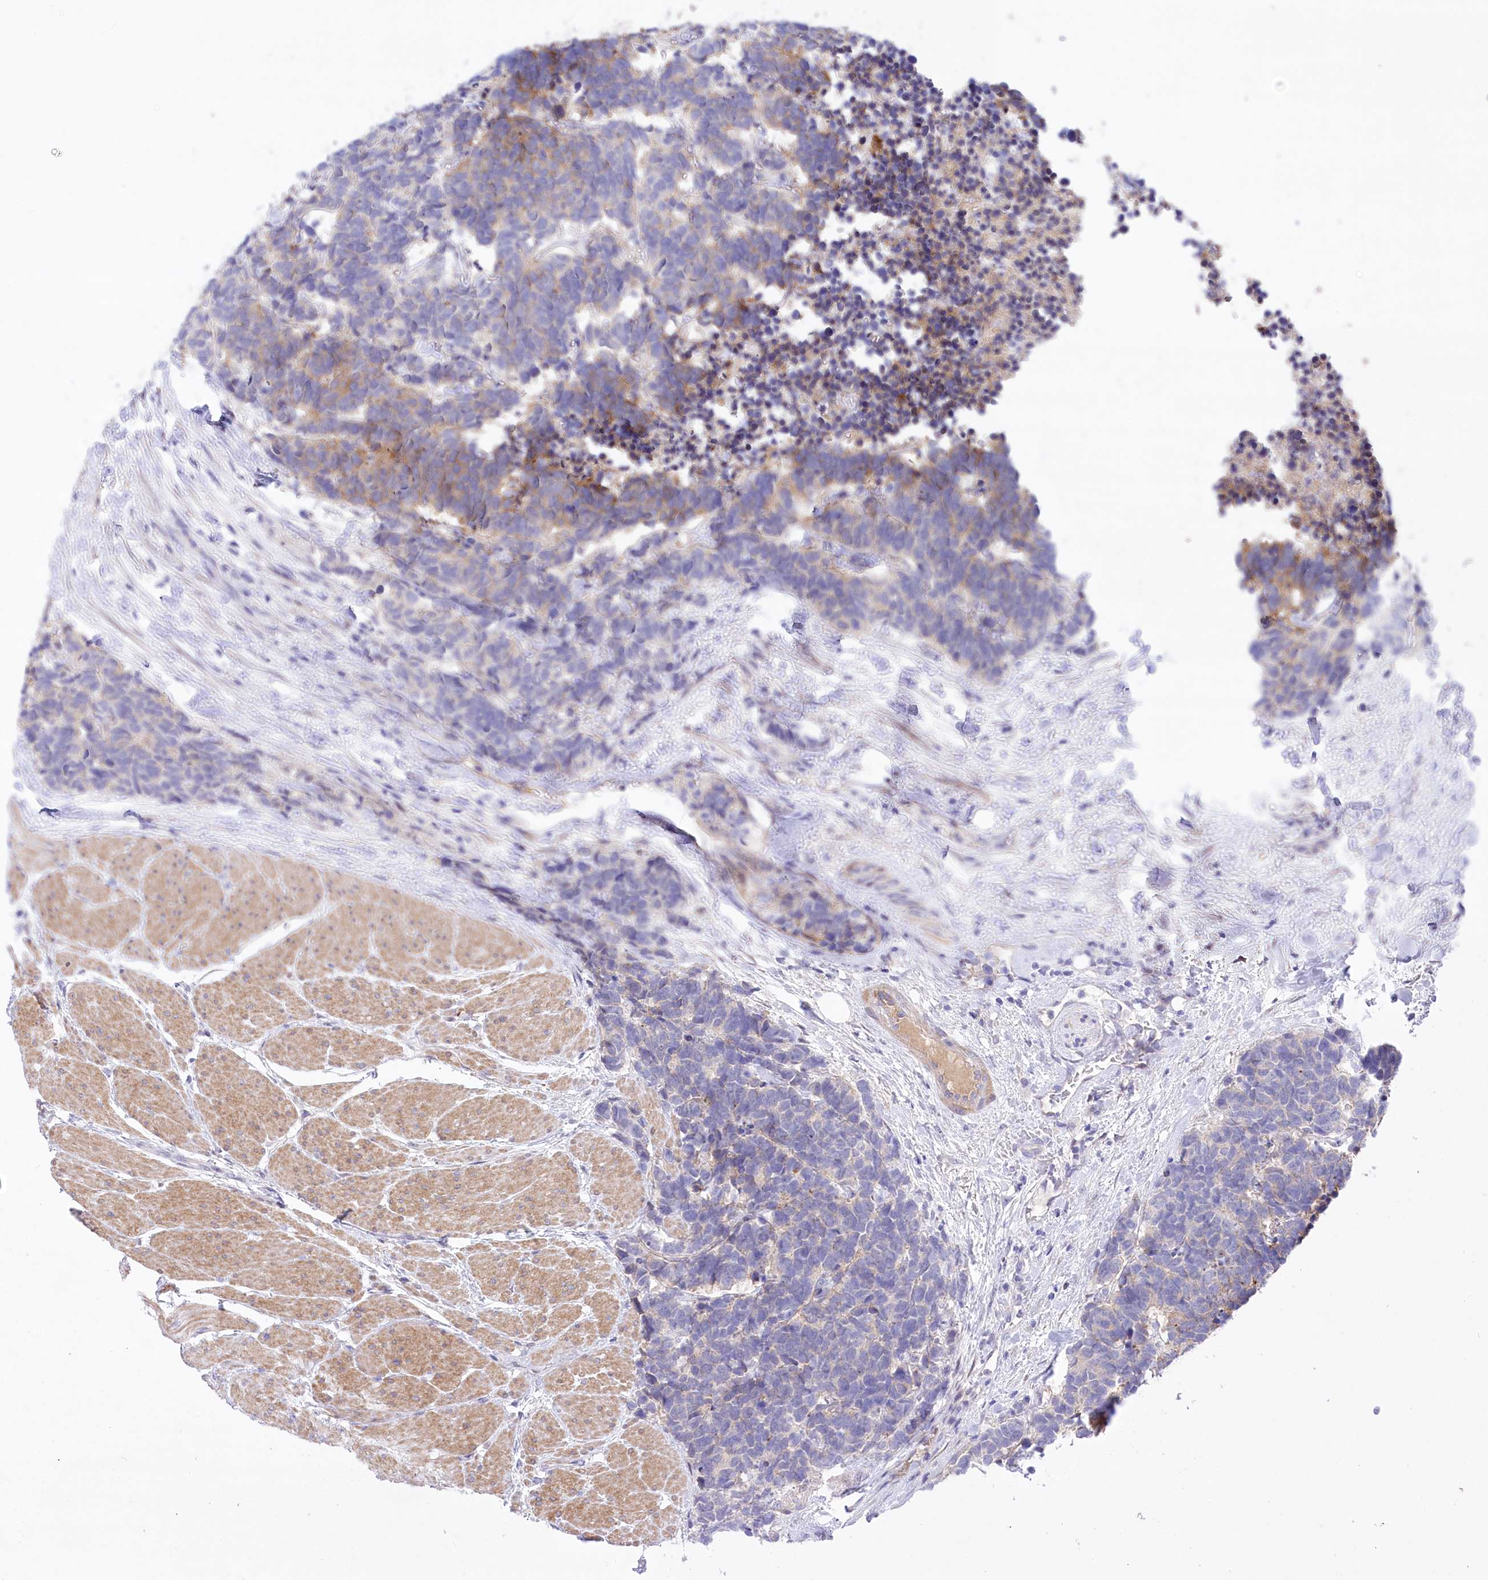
{"staining": {"intensity": "moderate", "quantity": "<25%", "location": "cytoplasmic/membranous"}, "tissue": "carcinoid", "cell_type": "Tumor cells", "image_type": "cancer", "snomed": [{"axis": "morphology", "description": "Carcinoma, NOS"}, {"axis": "morphology", "description": "Carcinoid, malignant, NOS"}, {"axis": "topography", "description": "Urinary bladder"}], "caption": "Immunohistochemistry histopathology image of carcinoid stained for a protein (brown), which demonstrates low levels of moderate cytoplasmic/membranous expression in about <25% of tumor cells.", "gene": "CEP164", "patient": {"sex": "male", "age": 57}}